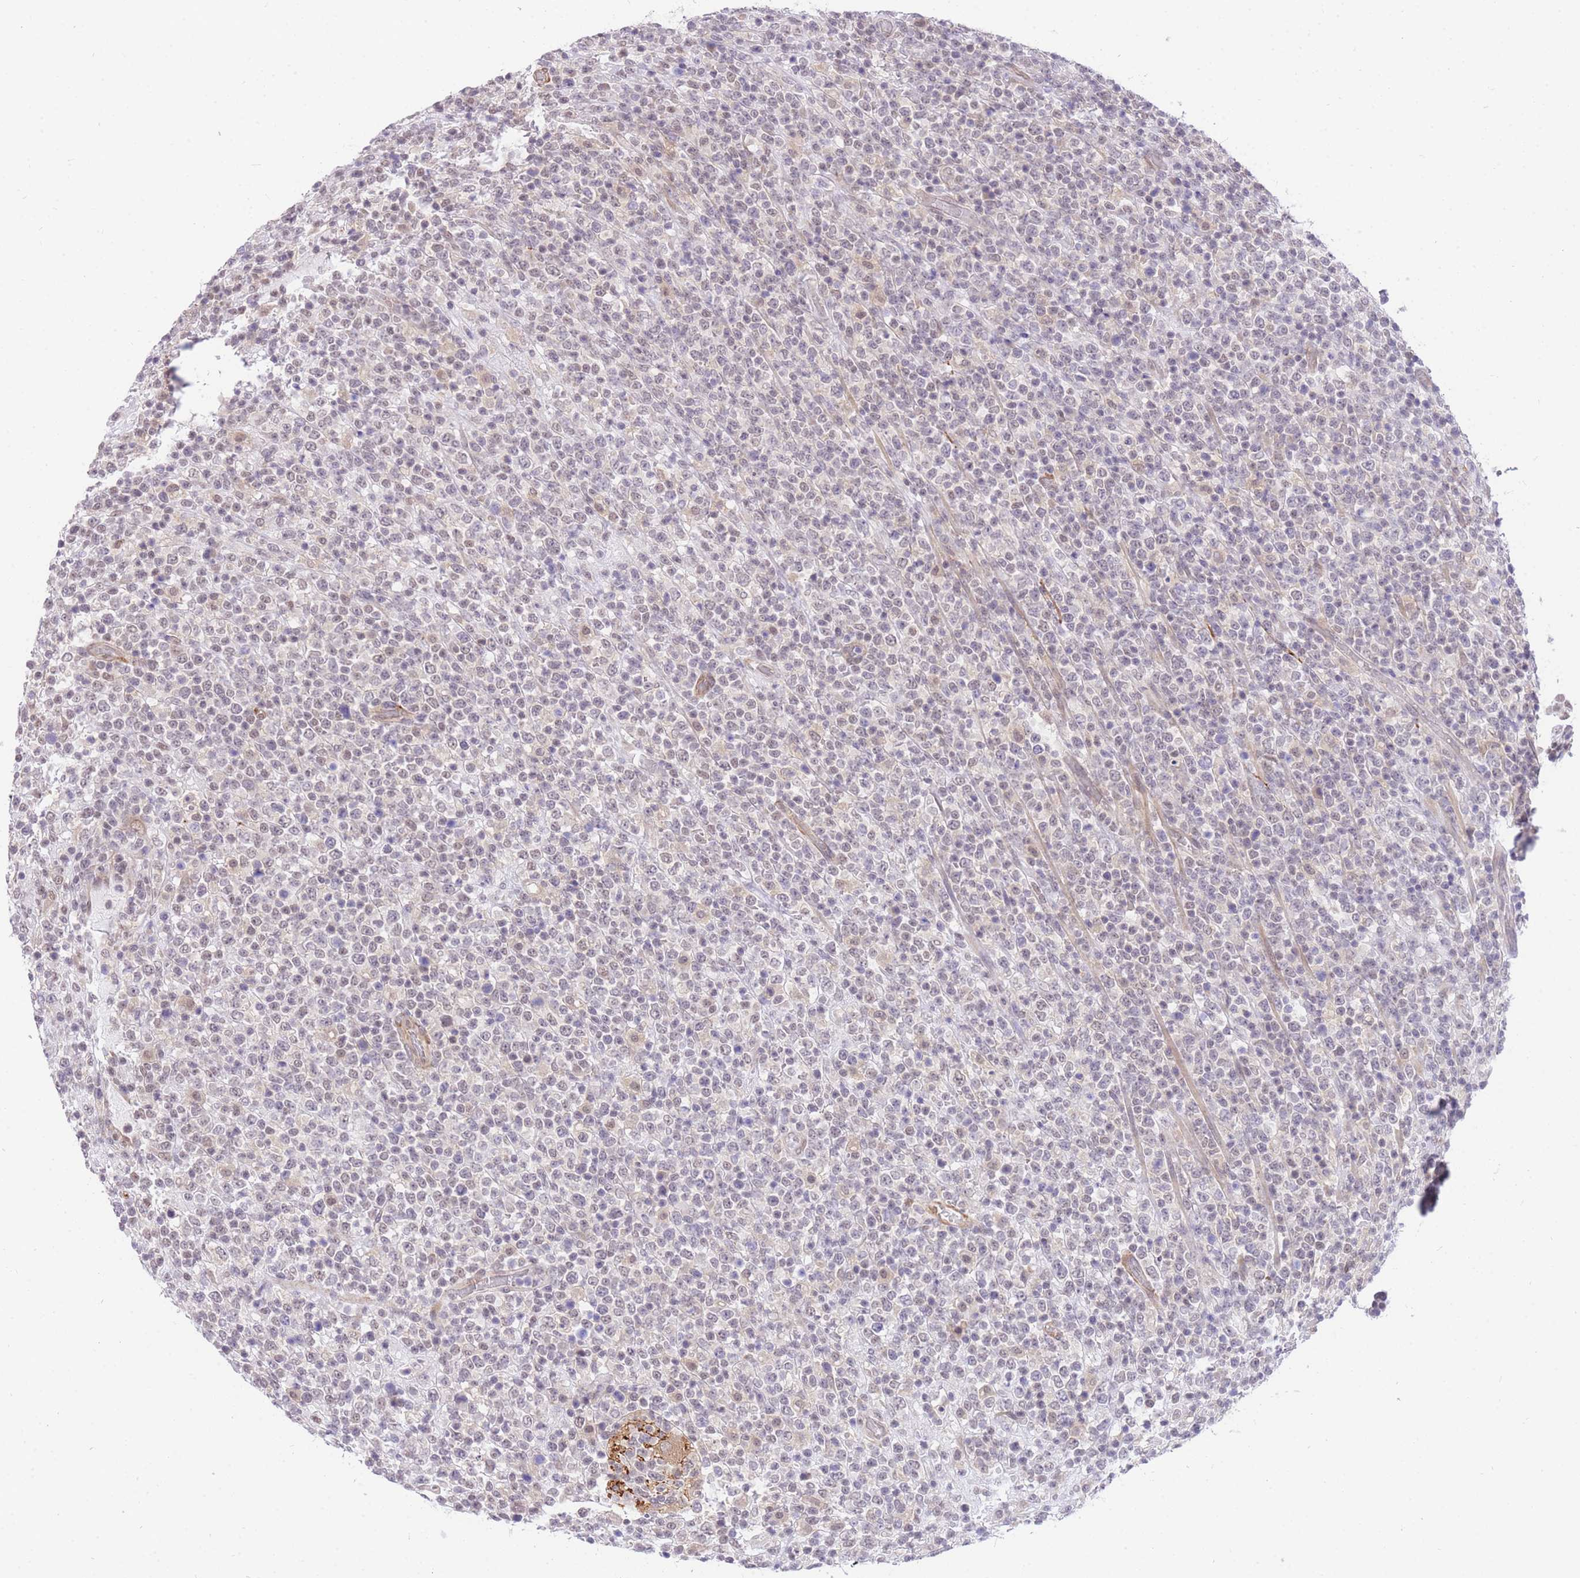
{"staining": {"intensity": "negative", "quantity": "none", "location": "none"}, "tissue": "lymphoma", "cell_type": "Tumor cells", "image_type": "cancer", "snomed": [{"axis": "morphology", "description": "Malignant lymphoma, non-Hodgkin's type, High grade"}, {"axis": "topography", "description": "Colon"}], "caption": "Immunohistochemical staining of human high-grade malignant lymphoma, non-Hodgkin's type shows no significant staining in tumor cells.", "gene": "S100PBP", "patient": {"sex": "female", "age": 53}}